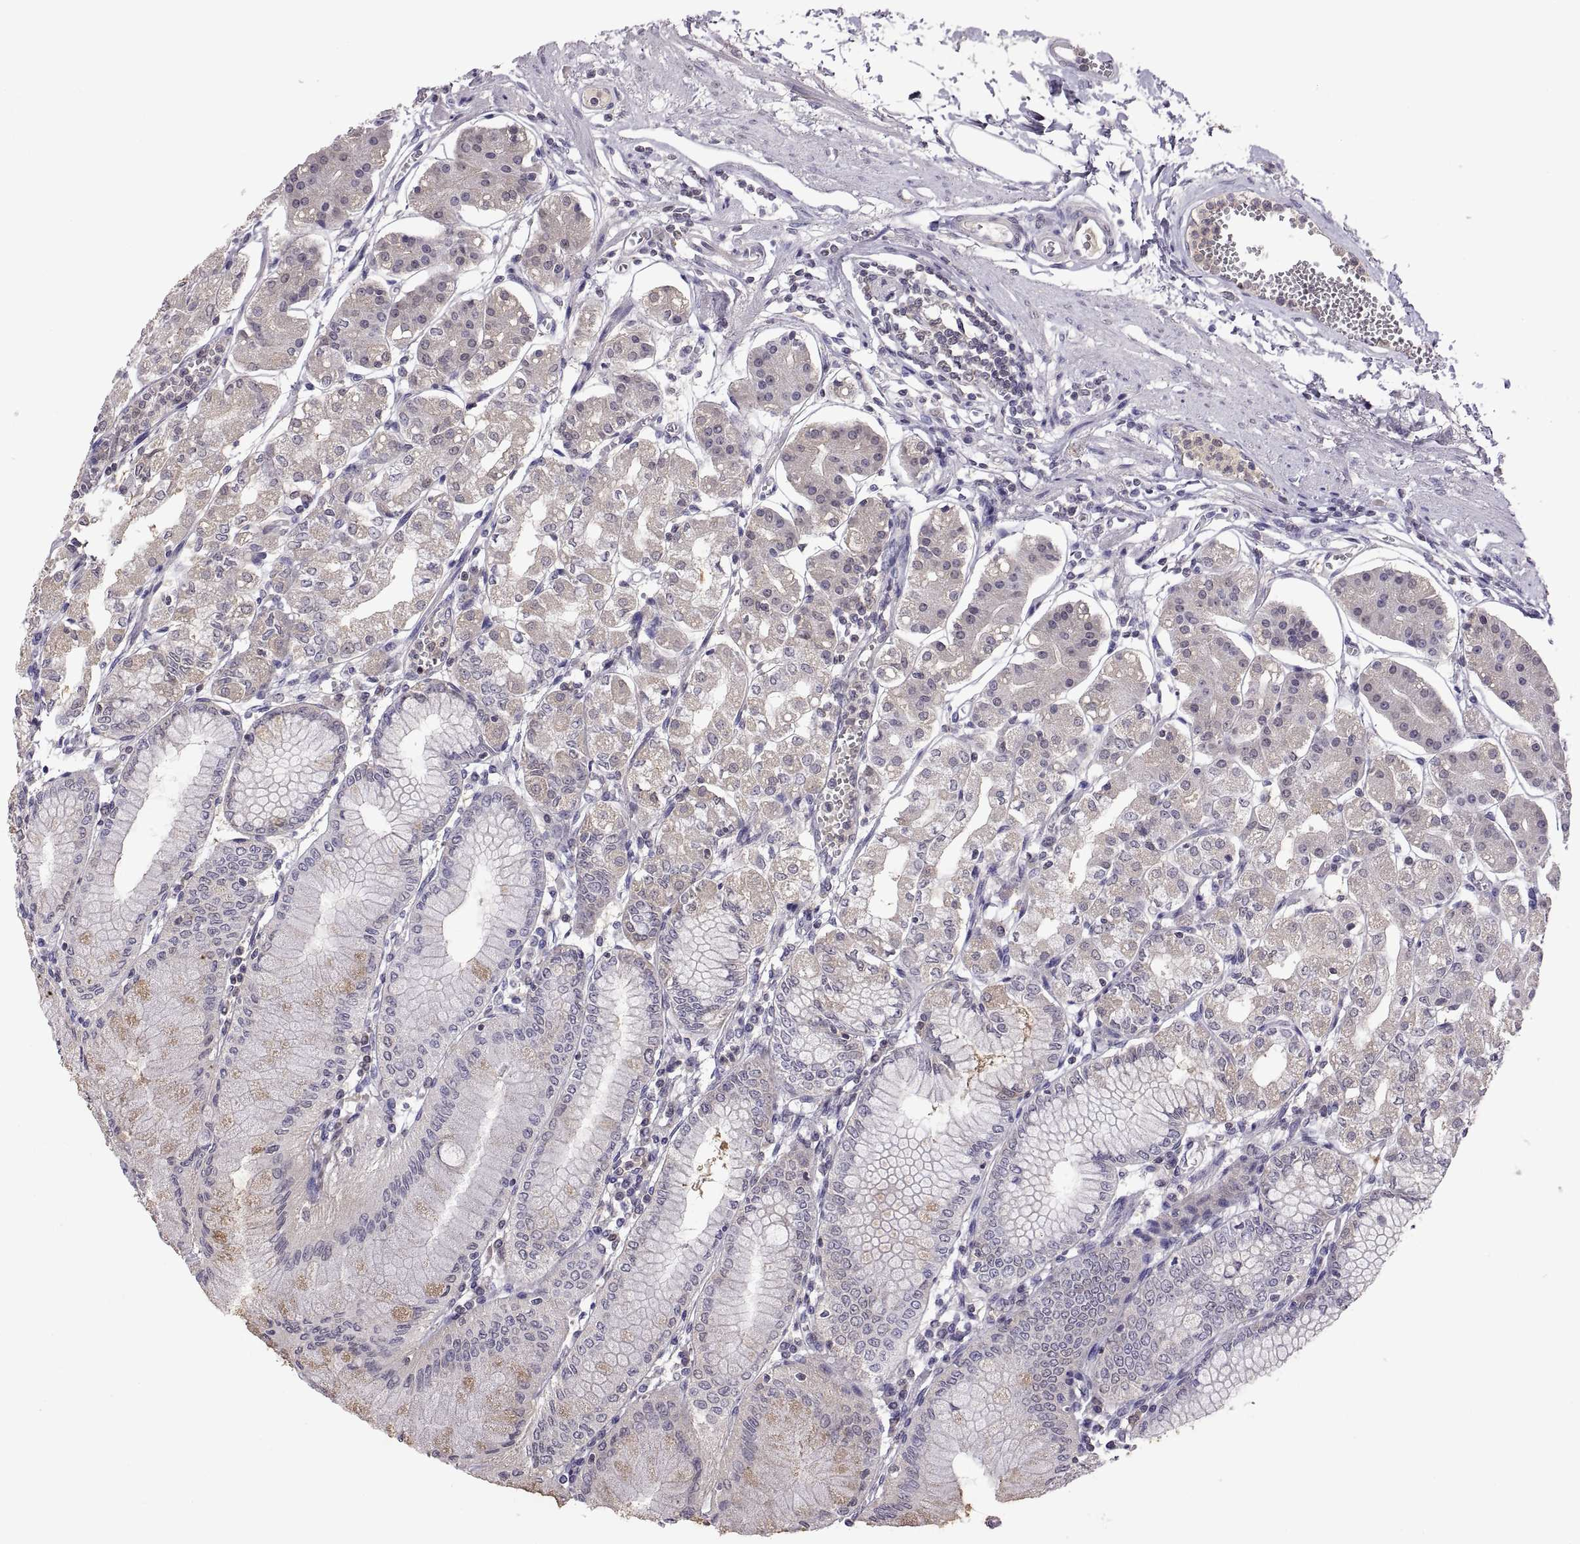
{"staining": {"intensity": "weak", "quantity": "25%-75%", "location": "cytoplasmic/membranous"}, "tissue": "stomach", "cell_type": "Glandular cells", "image_type": "normal", "snomed": [{"axis": "morphology", "description": "Normal tissue, NOS"}, {"axis": "topography", "description": "Skeletal muscle"}, {"axis": "topography", "description": "Stomach"}], "caption": "Immunohistochemical staining of unremarkable human stomach displays low levels of weak cytoplasmic/membranous positivity in about 25%-75% of glandular cells.", "gene": "FGF9", "patient": {"sex": "female", "age": 57}}